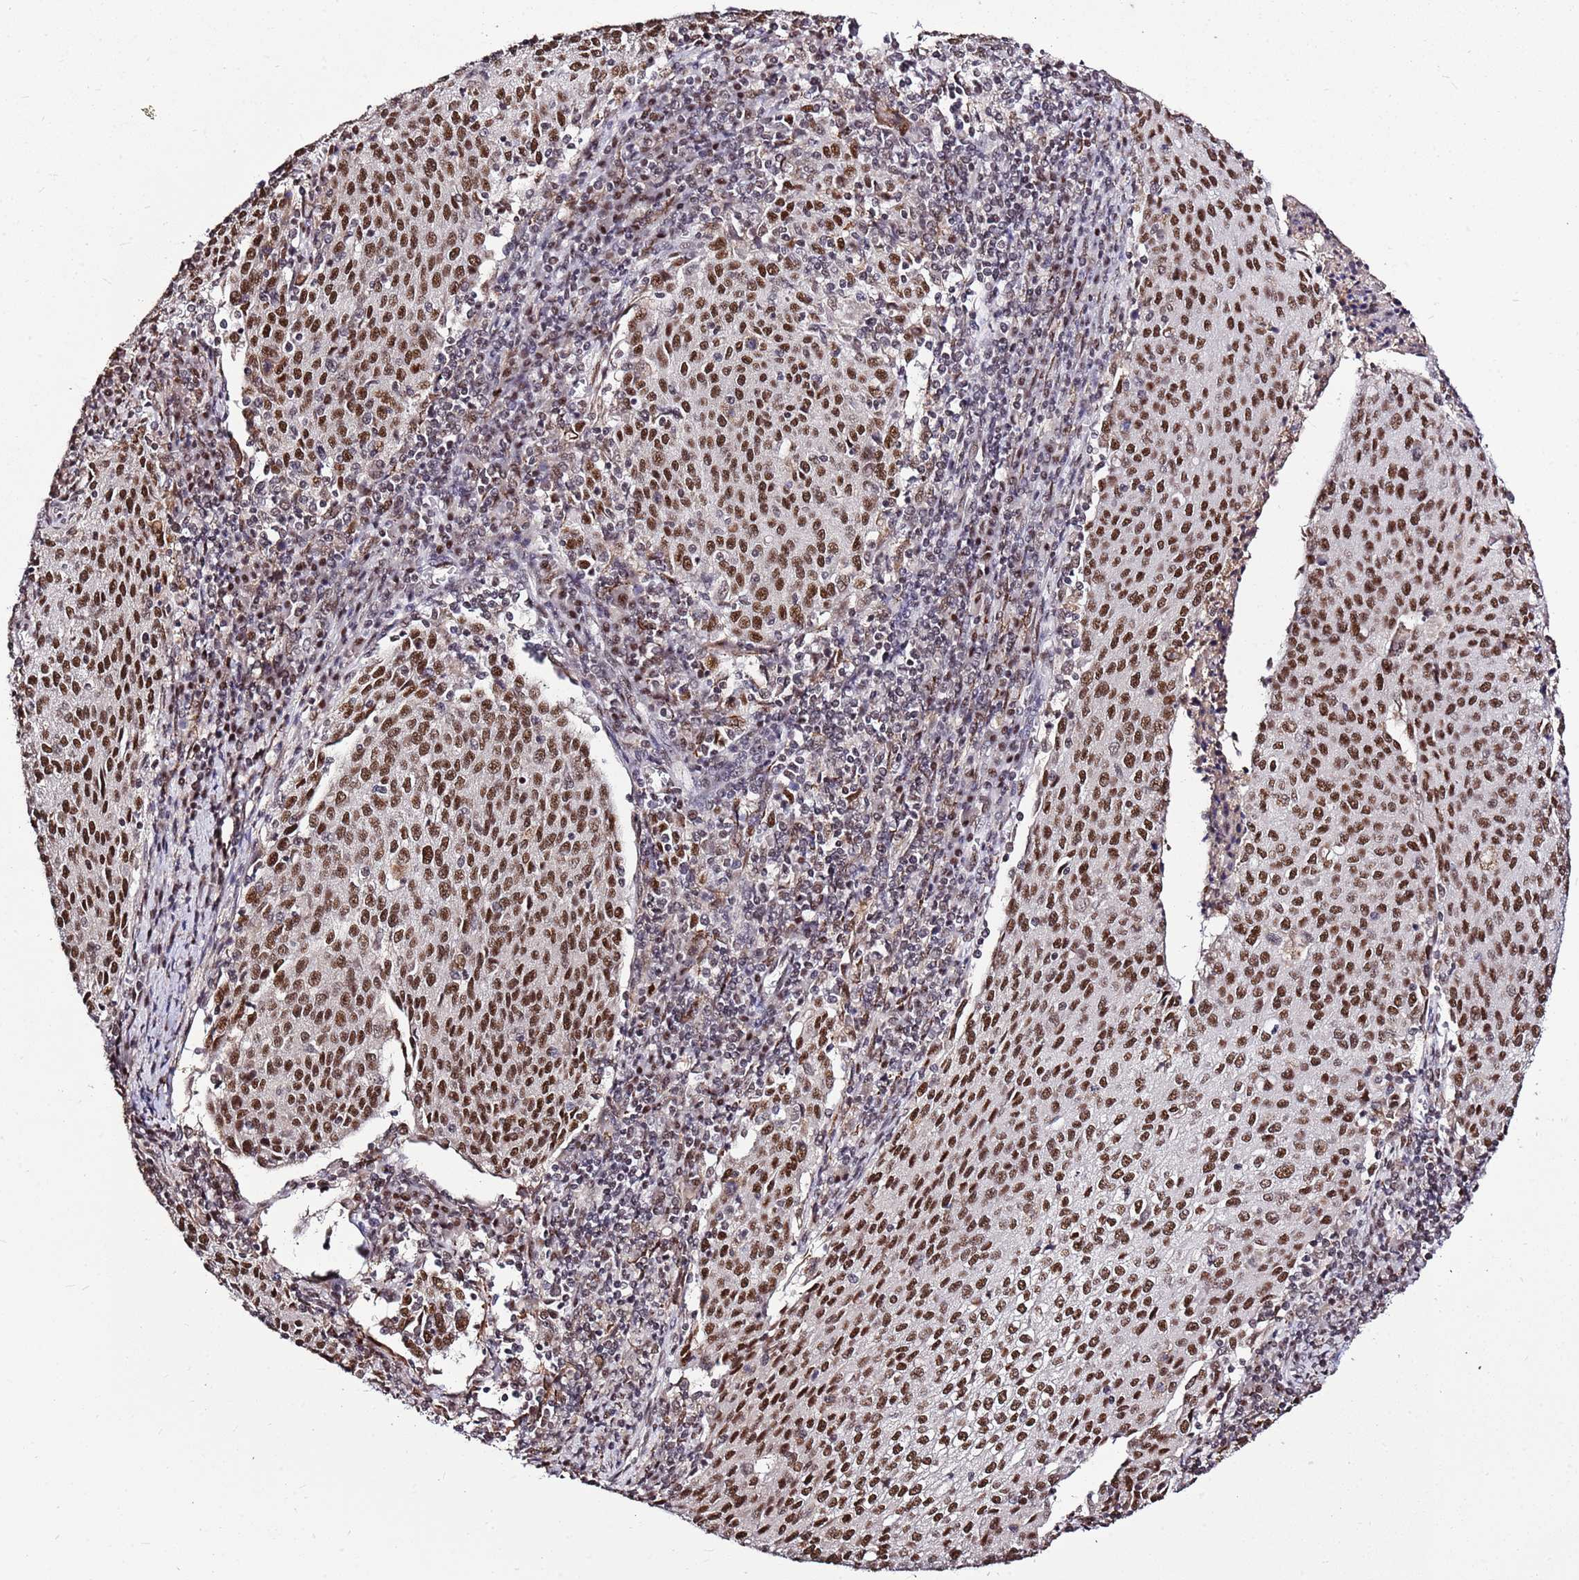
{"staining": {"intensity": "strong", "quantity": ">75%", "location": "nuclear"}, "tissue": "cervical cancer", "cell_type": "Tumor cells", "image_type": "cancer", "snomed": [{"axis": "morphology", "description": "Squamous cell carcinoma, NOS"}, {"axis": "topography", "description": "Cervix"}], "caption": "Human cervical cancer stained with a protein marker demonstrates strong staining in tumor cells.", "gene": "AKAP8L", "patient": {"sex": "female", "age": 46}}